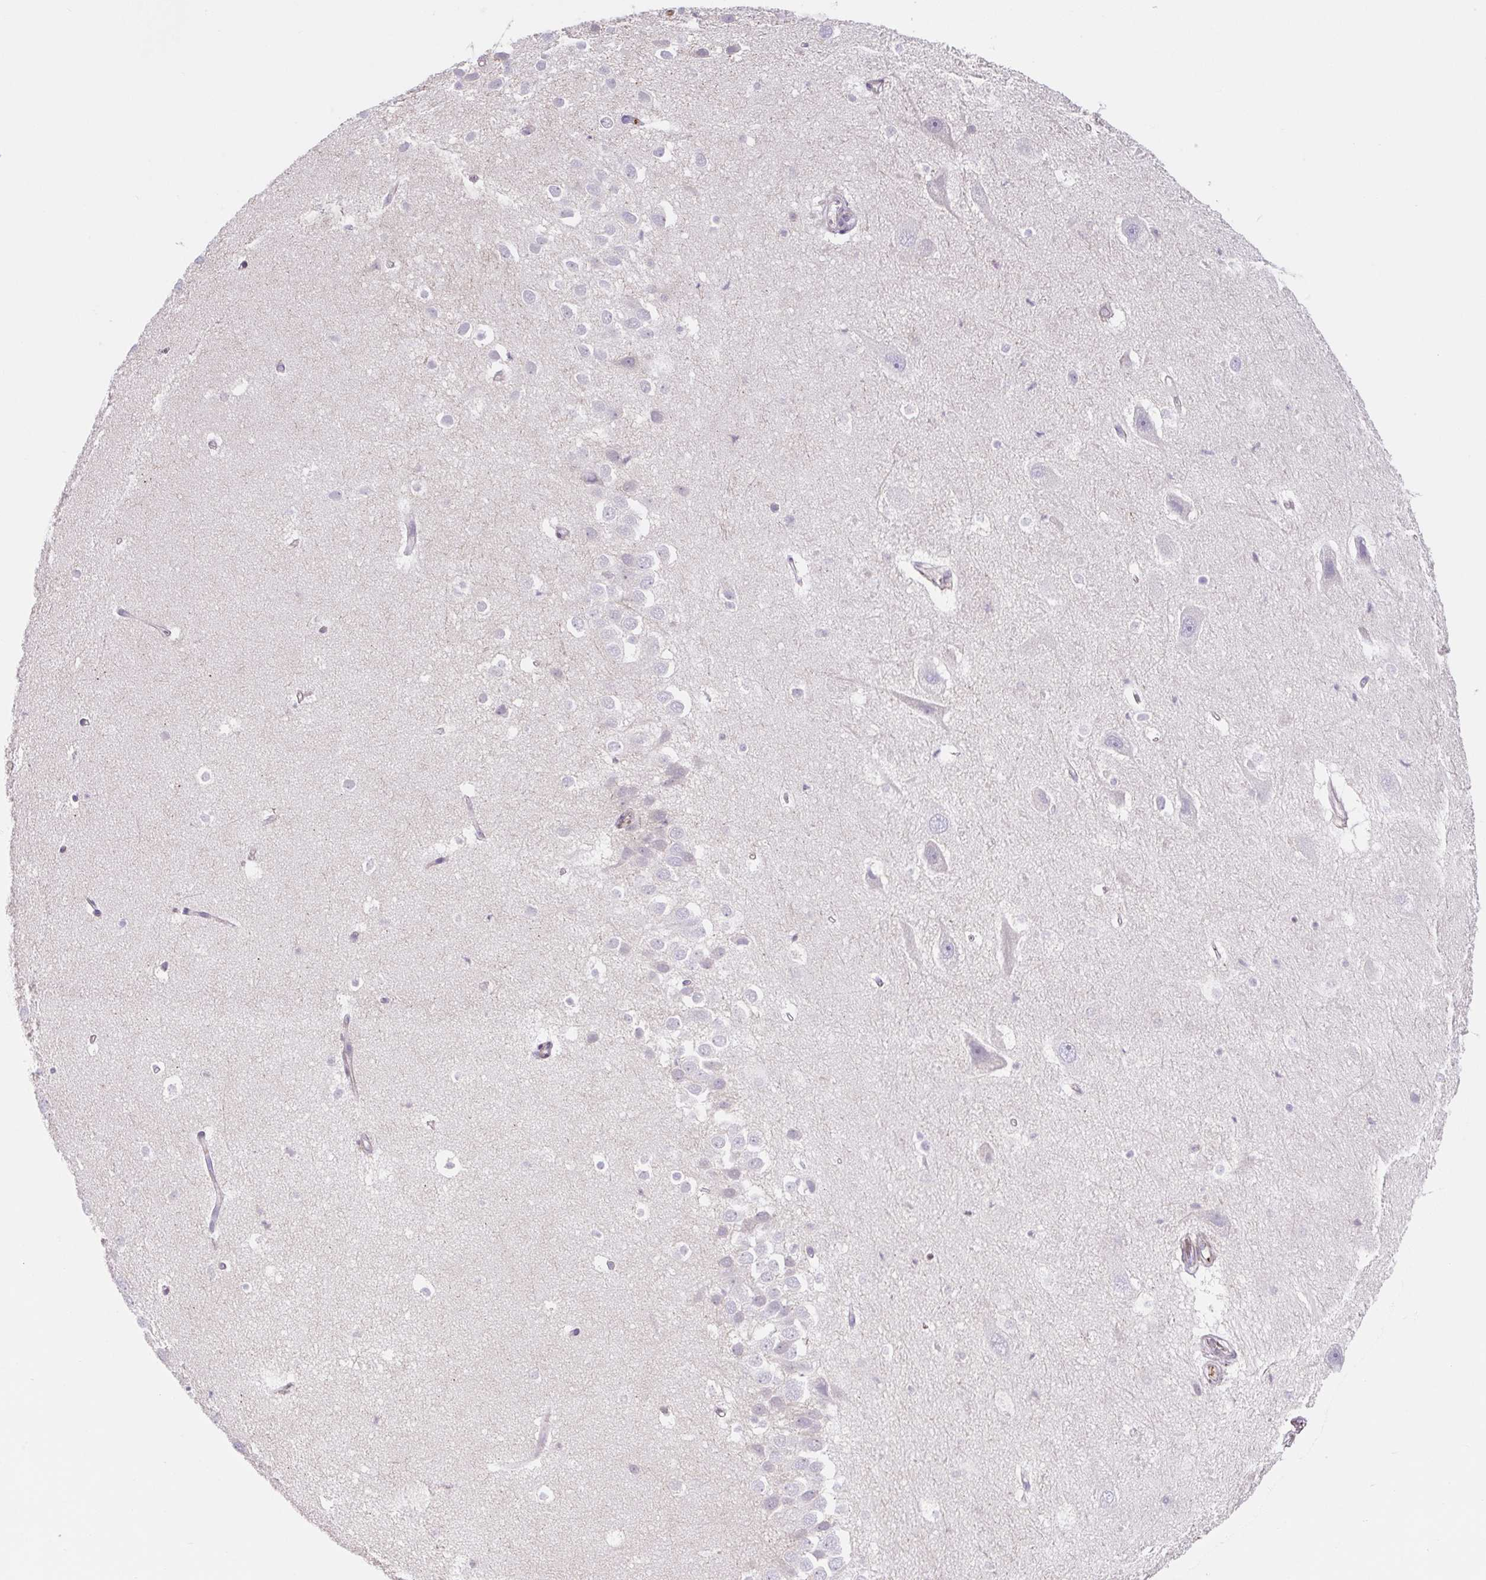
{"staining": {"intensity": "negative", "quantity": "none", "location": "none"}, "tissue": "hippocampus", "cell_type": "Glial cells", "image_type": "normal", "snomed": [{"axis": "morphology", "description": "Normal tissue, NOS"}, {"axis": "topography", "description": "Hippocampus"}], "caption": "Immunohistochemical staining of benign human hippocampus exhibits no significant positivity in glial cells. (DAB IHC with hematoxylin counter stain).", "gene": "TPRG1", "patient": {"sex": "male", "age": 26}}